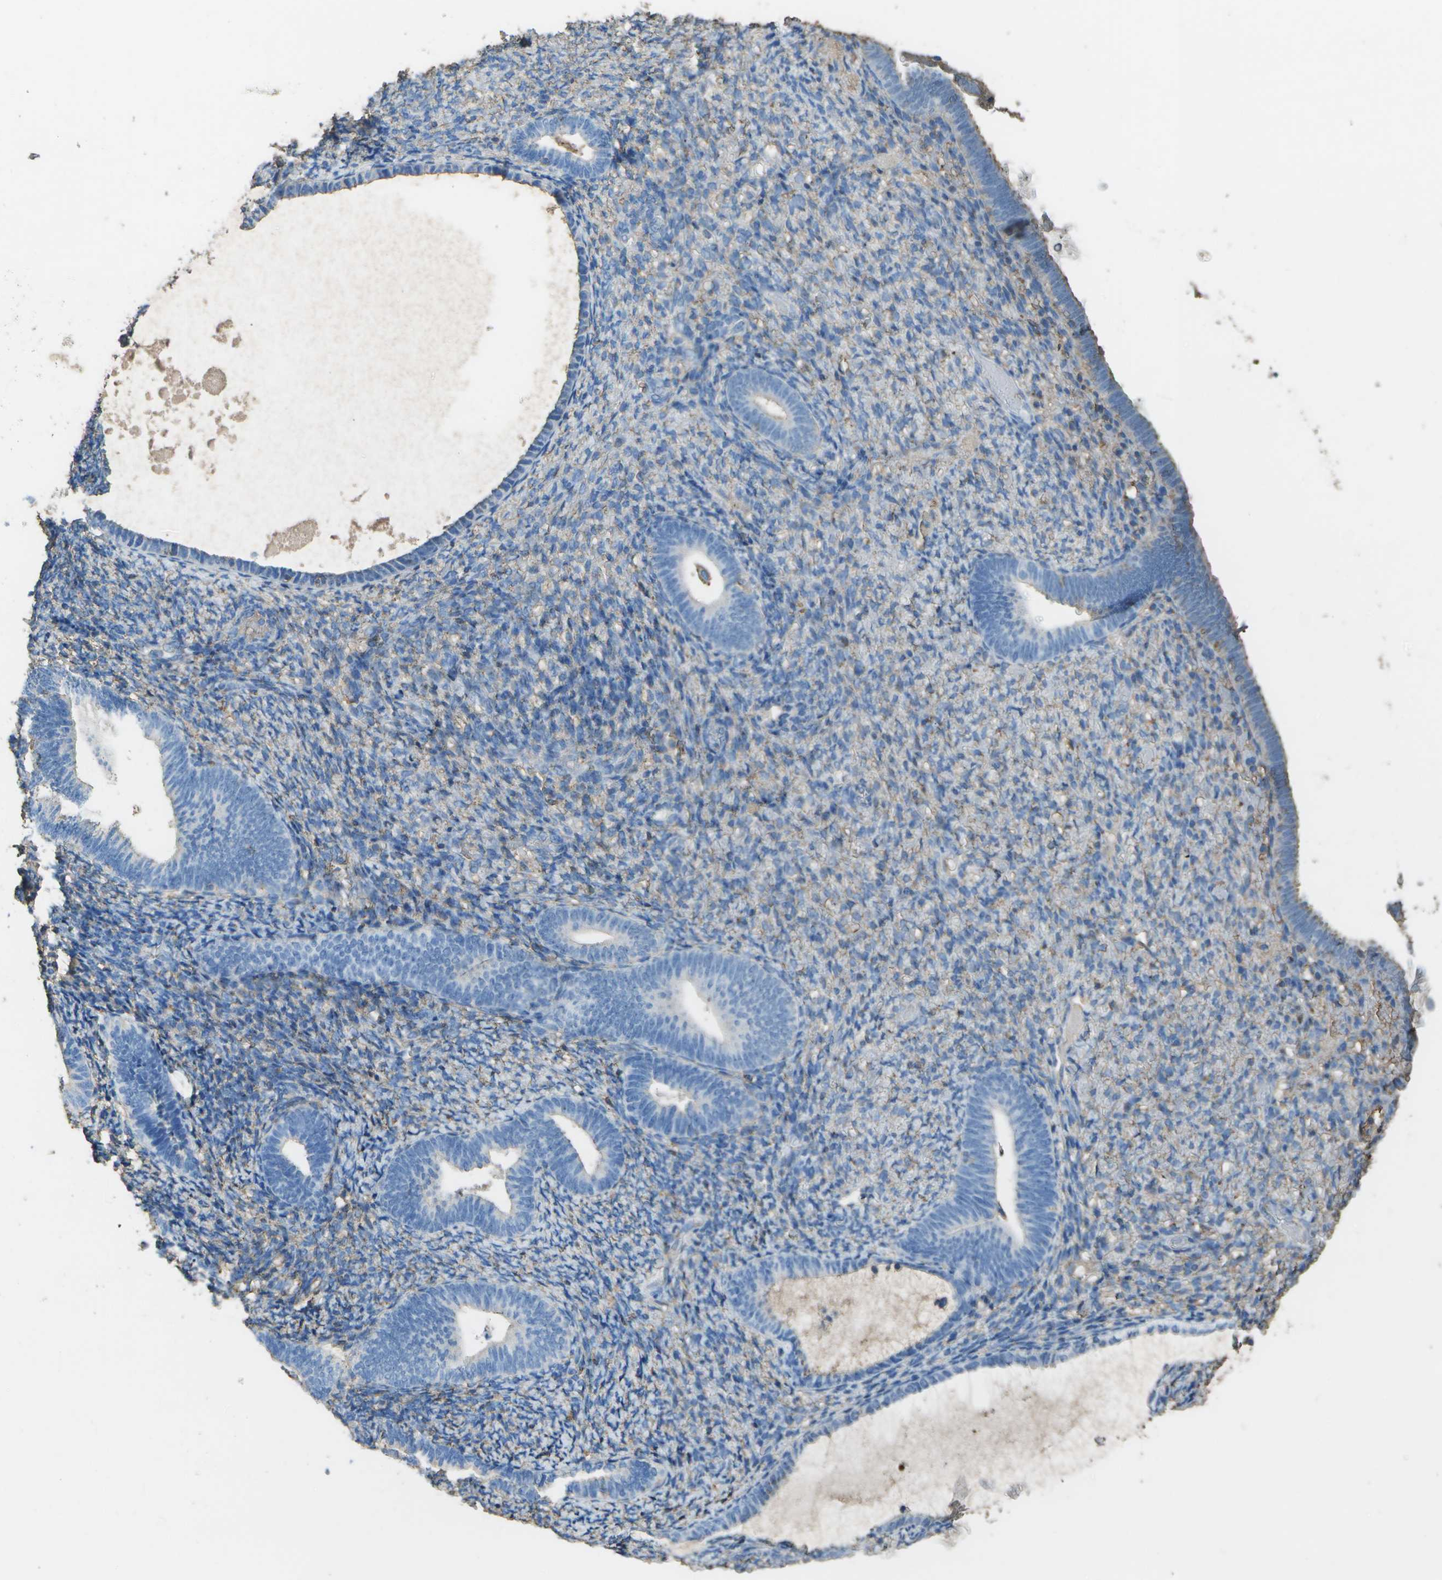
{"staining": {"intensity": "negative", "quantity": "none", "location": "none"}, "tissue": "endometrium", "cell_type": "Cells in endometrial stroma", "image_type": "normal", "snomed": [{"axis": "morphology", "description": "Normal tissue, NOS"}, {"axis": "topography", "description": "Endometrium"}], "caption": "Cells in endometrial stroma are negative for brown protein staining in unremarkable endometrium. (DAB (3,3'-diaminobenzidine) immunohistochemistry (IHC) with hematoxylin counter stain).", "gene": "CYP4F11", "patient": {"sex": "female", "age": 66}}